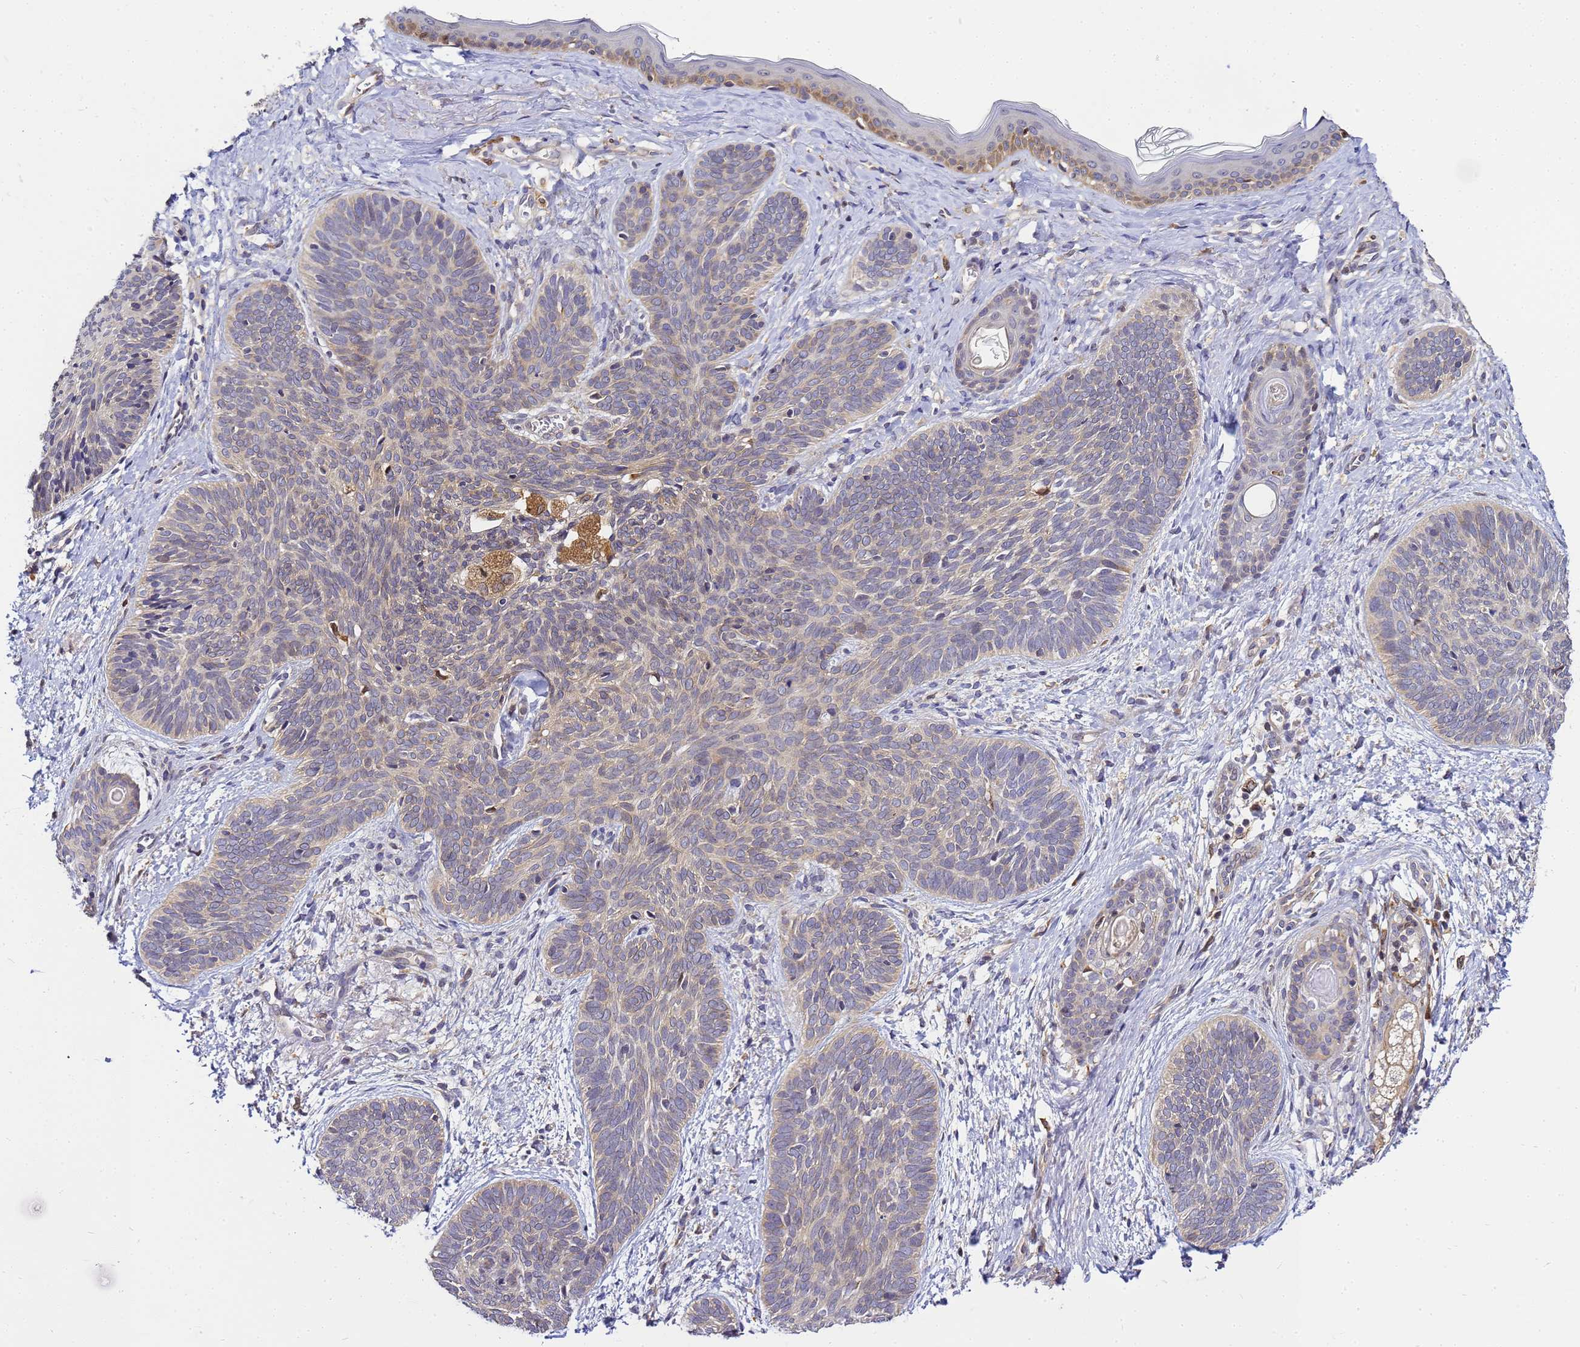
{"staining": {"intensity": "weak", "quantity": "25%-75%", "location": "cytoplasmic/membranous"}, "tissue": "skin cancer", "cell_type": "Tumor cells", "image_type": "cancer", "snomed": [{"axis": "morphology", "description": "Basal cell carcinoma"}, {"axis": "topography", "description": "Skin"}], "caption": "Basal cell carcinoma (skin) tissue exhibits weak cytoplasmic/membranous expression in about 25%-75% of tumor cells", "gene": "ADPGK", "patient": {"sex": "female", "age": 81}}